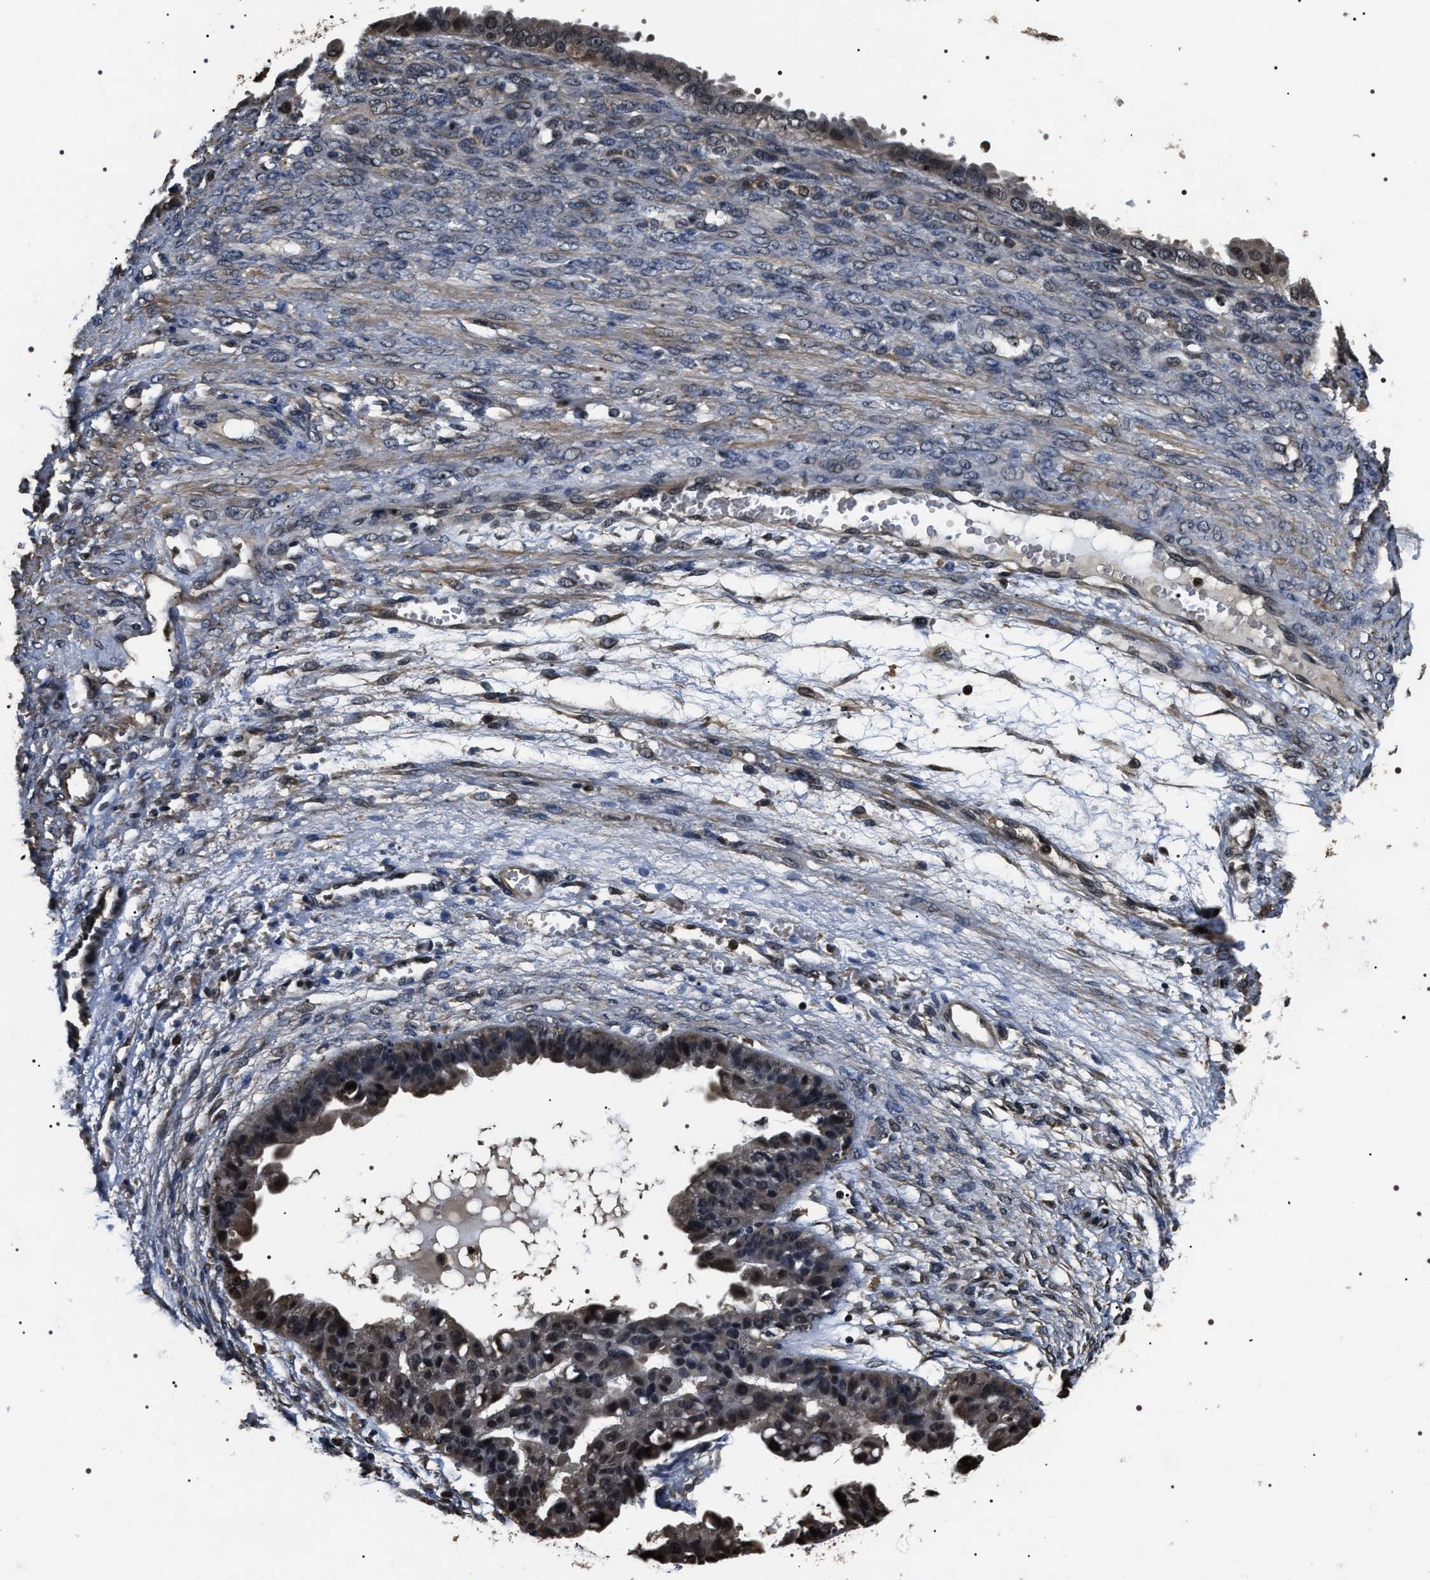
{"staining": {"intensity": "moderate", "quantity": "<25%", "location": "nuclear"}, "tissue": "ovarian cancer", "cell_type": "Tumor cells", "image_type": "cancer", "snomed": [{"axis": "morphology", "description": "Cystadenocarcinoma, serous, NOS"}, {"axis": "topography", "description": "Ovary"}], "caption": "Ovarian cancer stained with immunohistochemistry exhibits moderate nuclear staining in approximately <25% of tumor cells.", "gene": "ARHGAP22", "patient": {"sex": "female", "age": 58}}